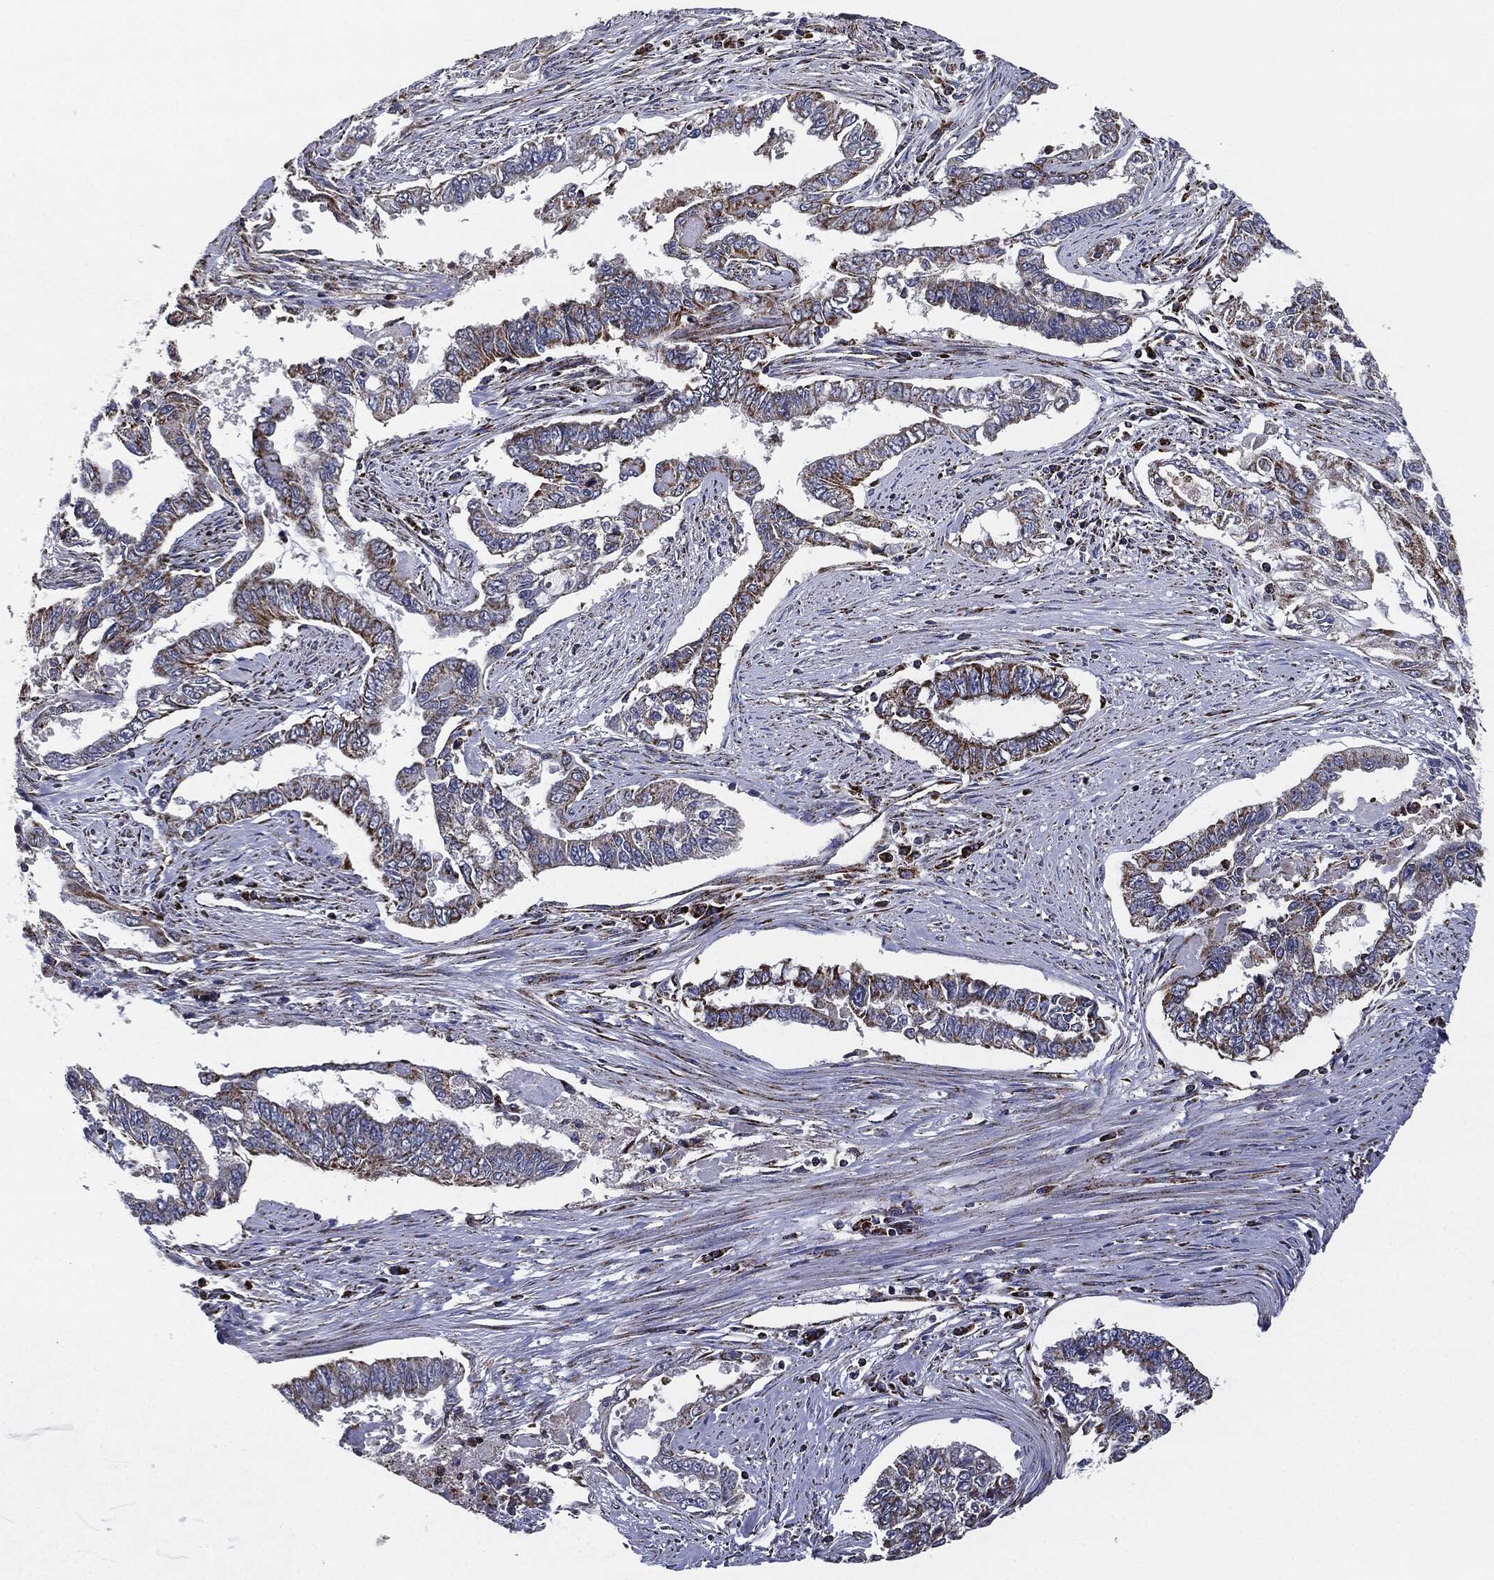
{"staining": {"intensity": "moderate", "quantity": ">75%", "location": "cytoplasmic/membranous"}, "tissue": "endometrial cancer", "cell_type": "Tumor cells", "image_type": "cancer", "snomed": [{"axis": "morphology", "description": "Adenocarcinoma, NOS"}, {"axis": "topography", "description": "Uterus"}], "caption": "High-magnification brightfield microscopy of endometrial cancer stained with DAB (brown) and counterstained with hematoxylin (blue). tumor cells exhibit moderate cytoplasmic/membranous positivity is present in approximately>75% of cells.", "gene": "NDUFV2", "patient": {"sex": "female", "age": 59}}